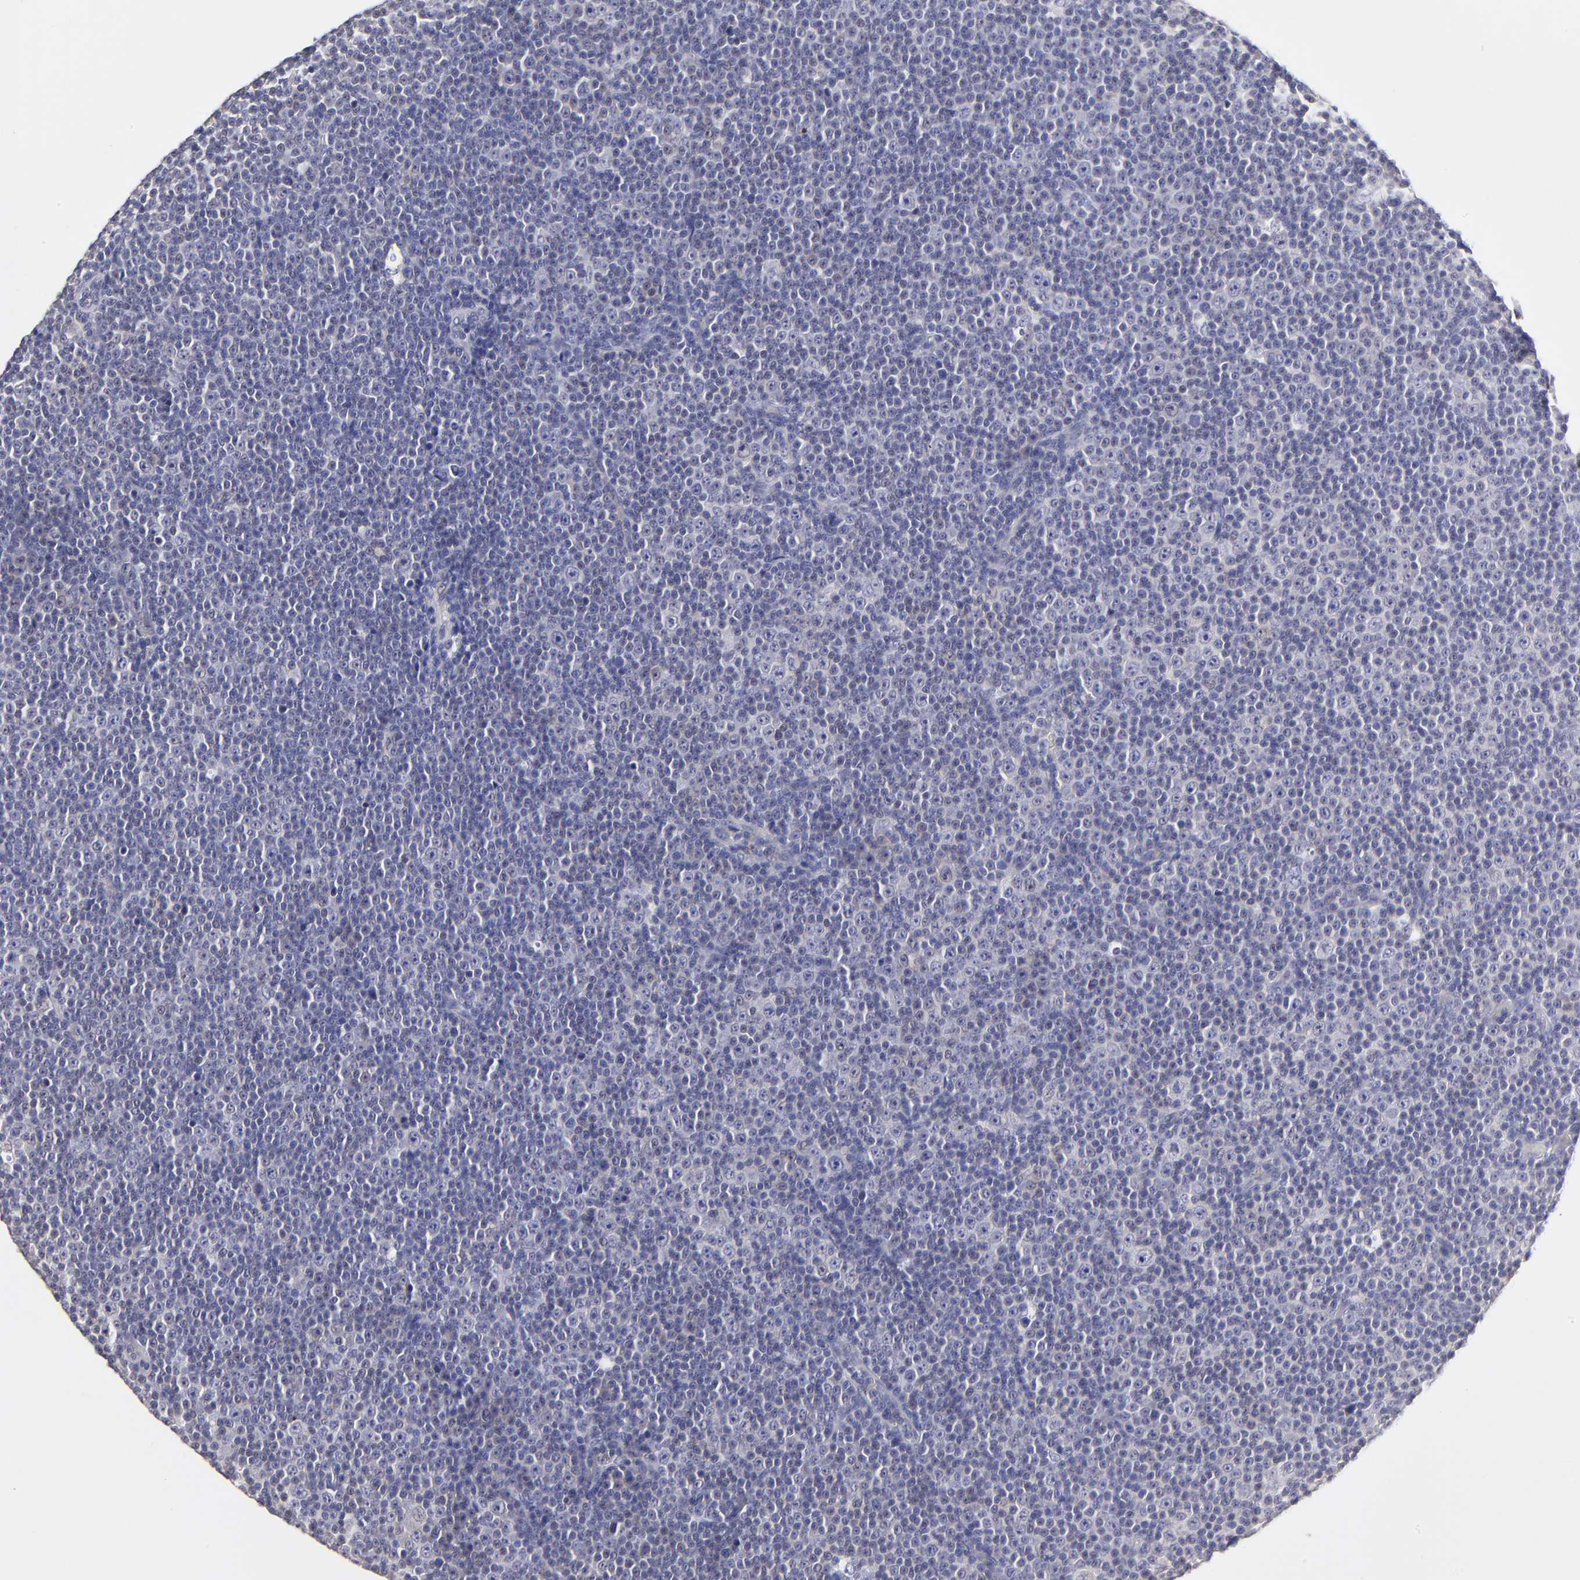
{"staining": {"intensity": "negative", "quantity": "none", "location": "none"}, "tissue": "lymphoma", "cell_type": "Tumor cells", "image_type": "cancer", "snomed": [{"axis": "morphology", "description": "Malignant lymphoma, non-Hodgkin's type, Low grade"}, {"axis": "topography", "description": "Lymph node"}], "caption": "IHC of lymphoma demonstrates no expression in tumor cells.", "gene": "BTG2", "patient": {"sex": "female", "age": 67}}